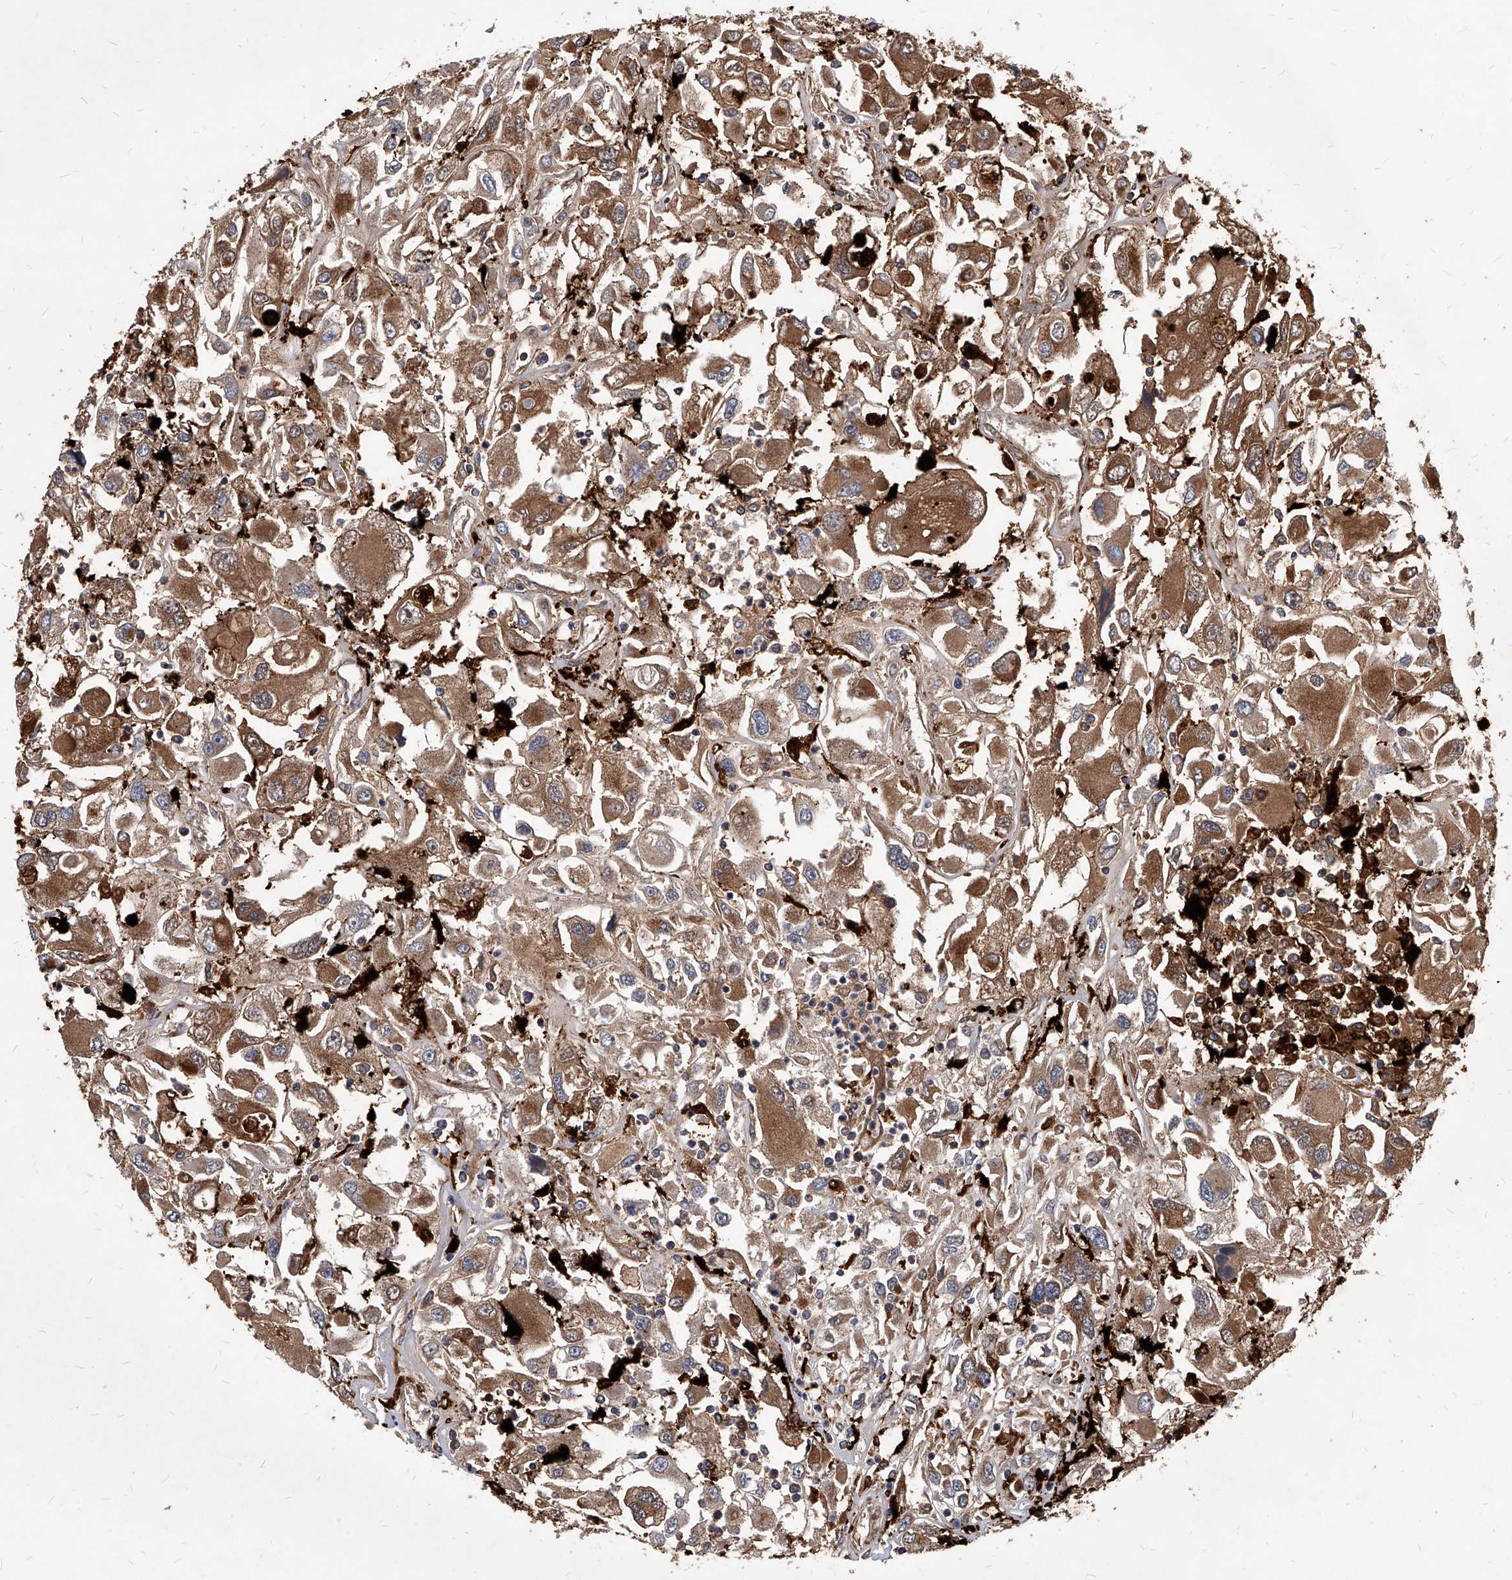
{"staining": {"intensity": "moderate", "quantity": ">75%", "location": "cytoplasmic/membranous"}, "tissue": "renal cancer", "cell_type": "Tumor cells", "image_type": "cancer", "snomed": [{"axis": "morphology", "description": "Adenocarcinoma, NOS"}, {"axis": "topography", "description": "Kidney"}], "caption": "Protein staining reveals moderate cytoplasmic/membranous staining in approximately >75% of tumor cells in adenocarcinoma (renal). (IHC, brightfield microscopy, high magnification).", "gene": "SOBP", "patient": {"sex": "female", "age": 52}}